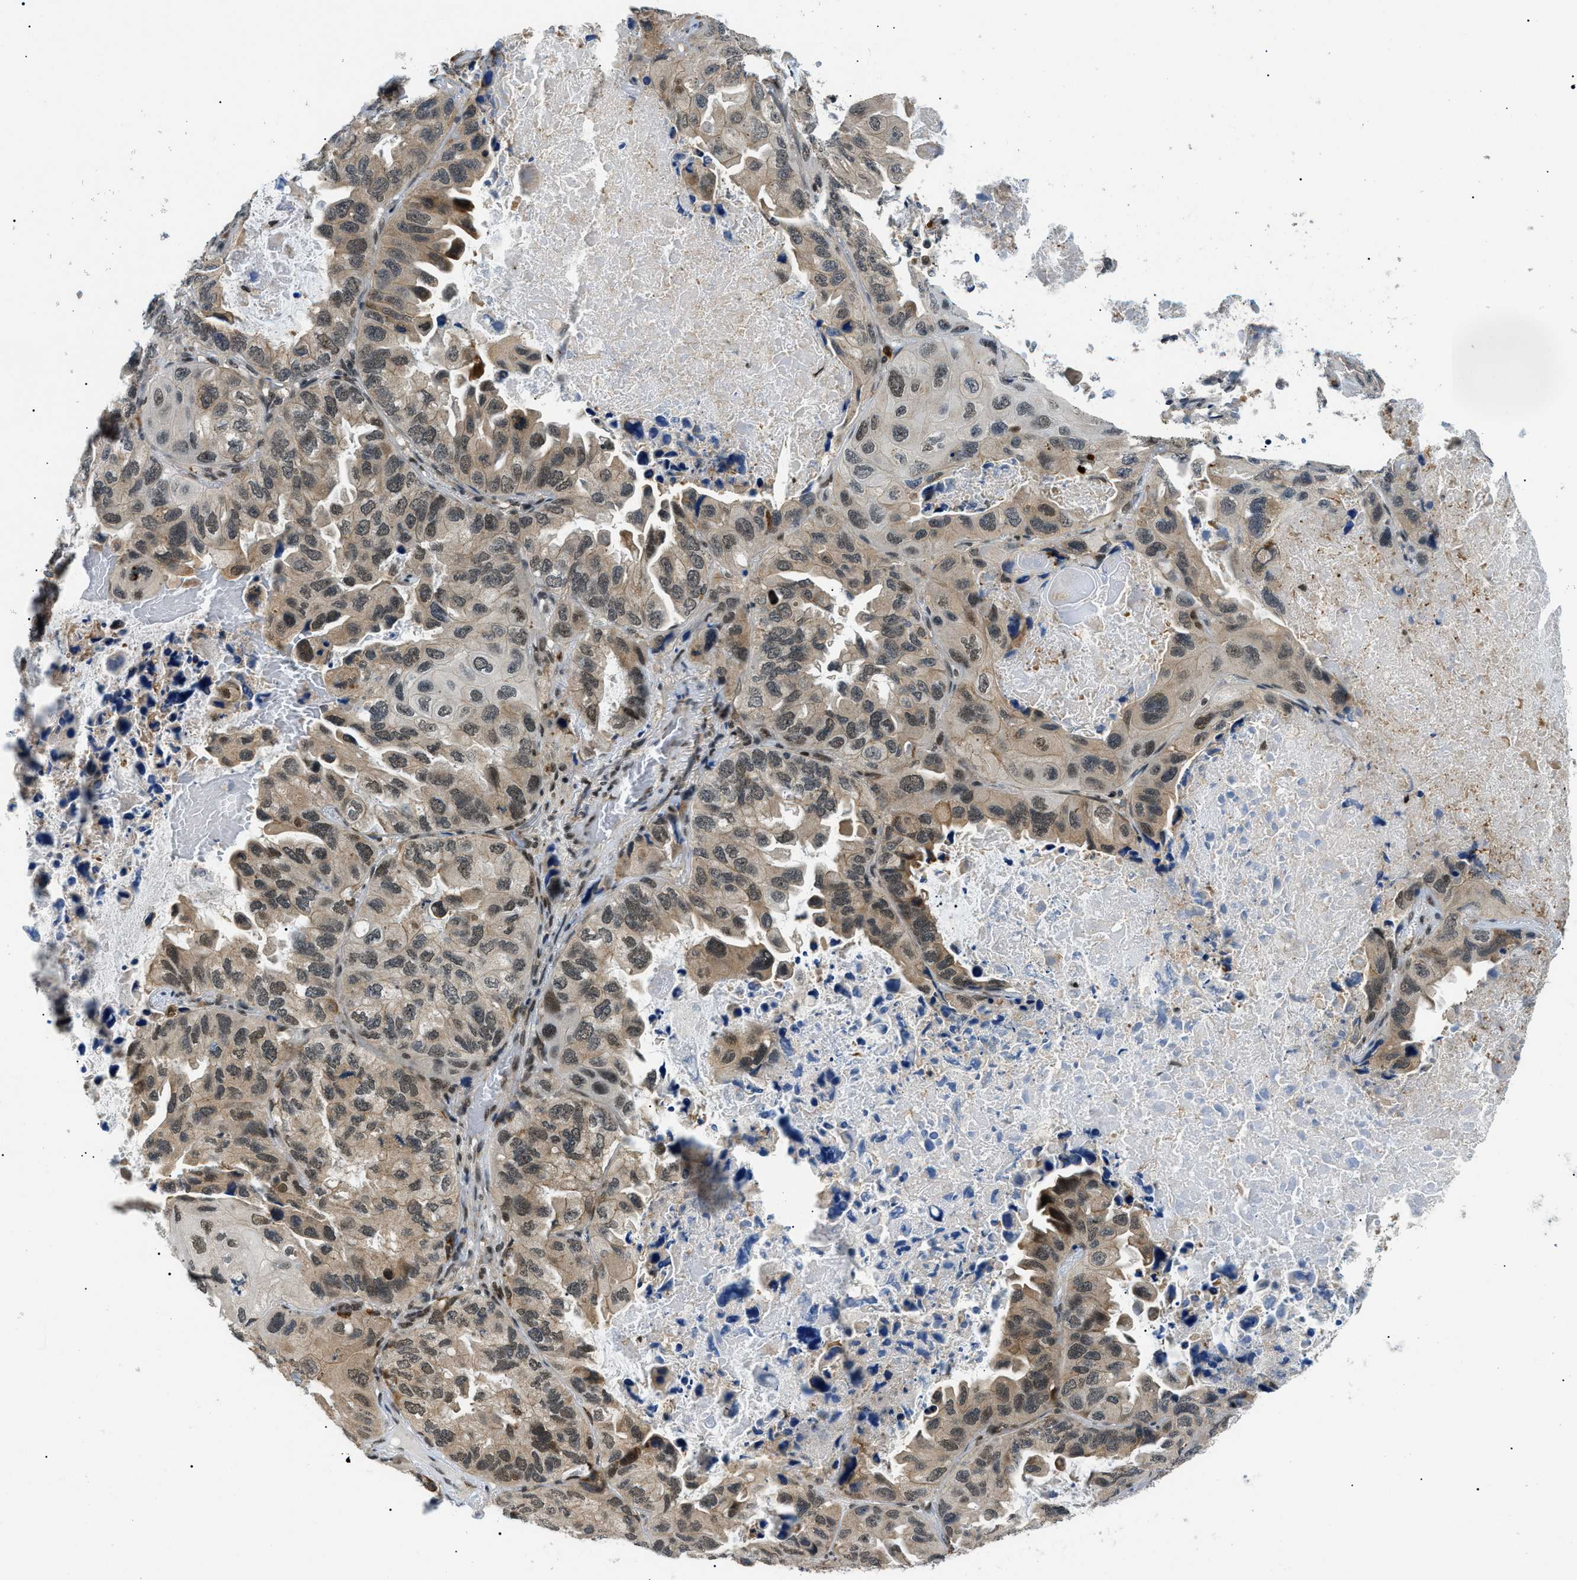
{"staining": {"intensity": "moderate", "quantity": ">75%", "location": "cytoplasmic/membranous,nuclear"}, "tissue": "lung cancer", "cell_type": "Tumor cells", "image_type": "cancer", "snomed": [{"axis": "morphology", "description": "Squamous cell carcinoma, NOS"}, {"axis": "topography", "description": "Lung"}], "caption": "A brown stain shows moderate cytoplasmic/membranous and nuclear expression of a protein in lung squamous cell carcinoma tumor cells. Using DAB (brown) and hematoxylin (blue) stains, captured at high magnification using brightfield microscopy.", "gene": "RBM15", "patient": {"sex": "female", "age": 73}}